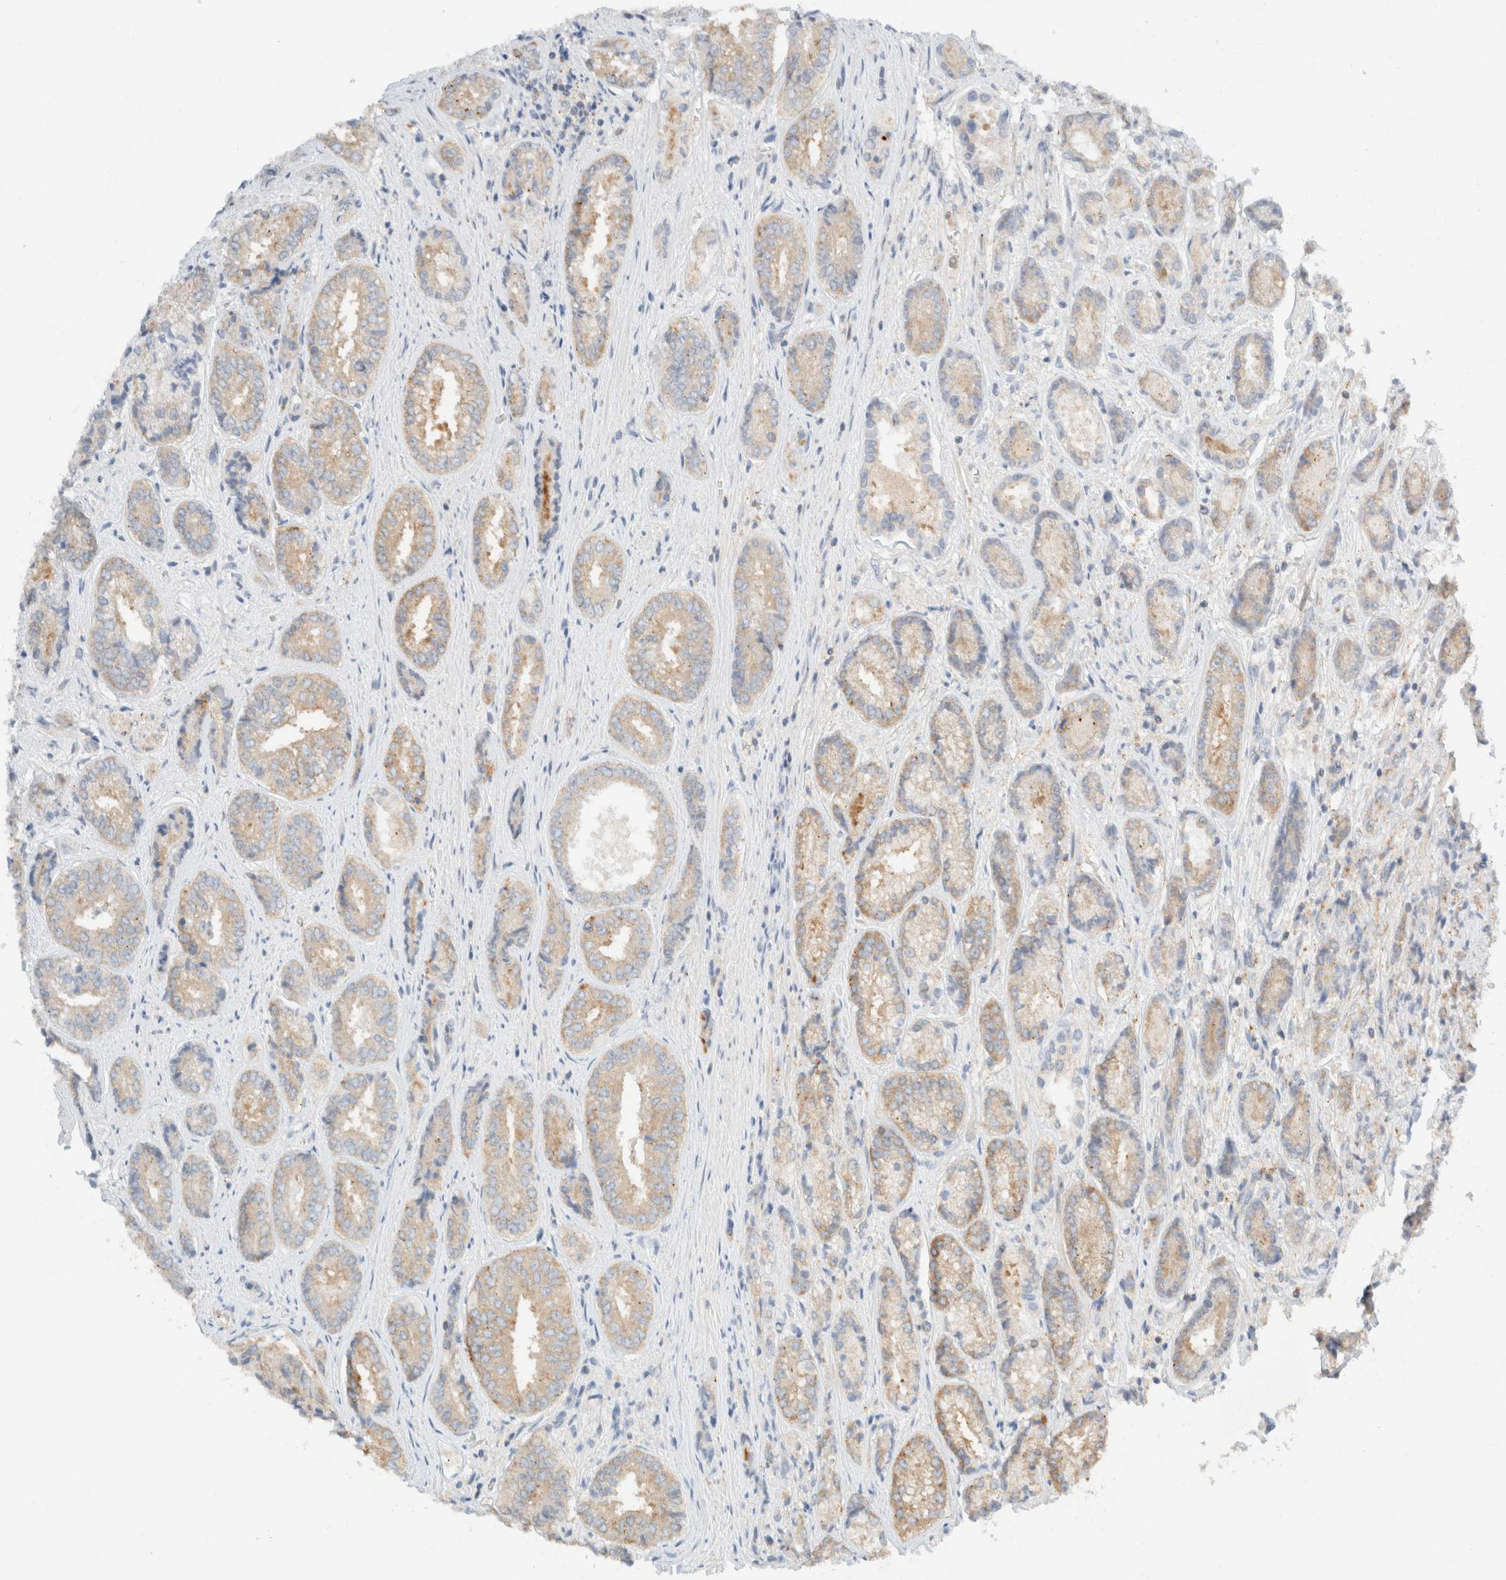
{"staining": {"intensity": "weak", "quantity": "<25%", "location": "cytoplasmic/membranous"}, "tissue": "prostate cancer", "cell_type": "Tumor cells", "image_type": "cancer", "snomed": [{"axis": "morphology", "description": "Adenocarcinoma, High grade"}, {"axis": "topography", "description": "Prostate"}], "caption": "Immunohistochemistry of human high-grade adenocarcinoma (prostate) exhibits no positivity in tumor cells.", "gene": "SH3GLB2", "patient": {"sex": "male", "age": 61}}